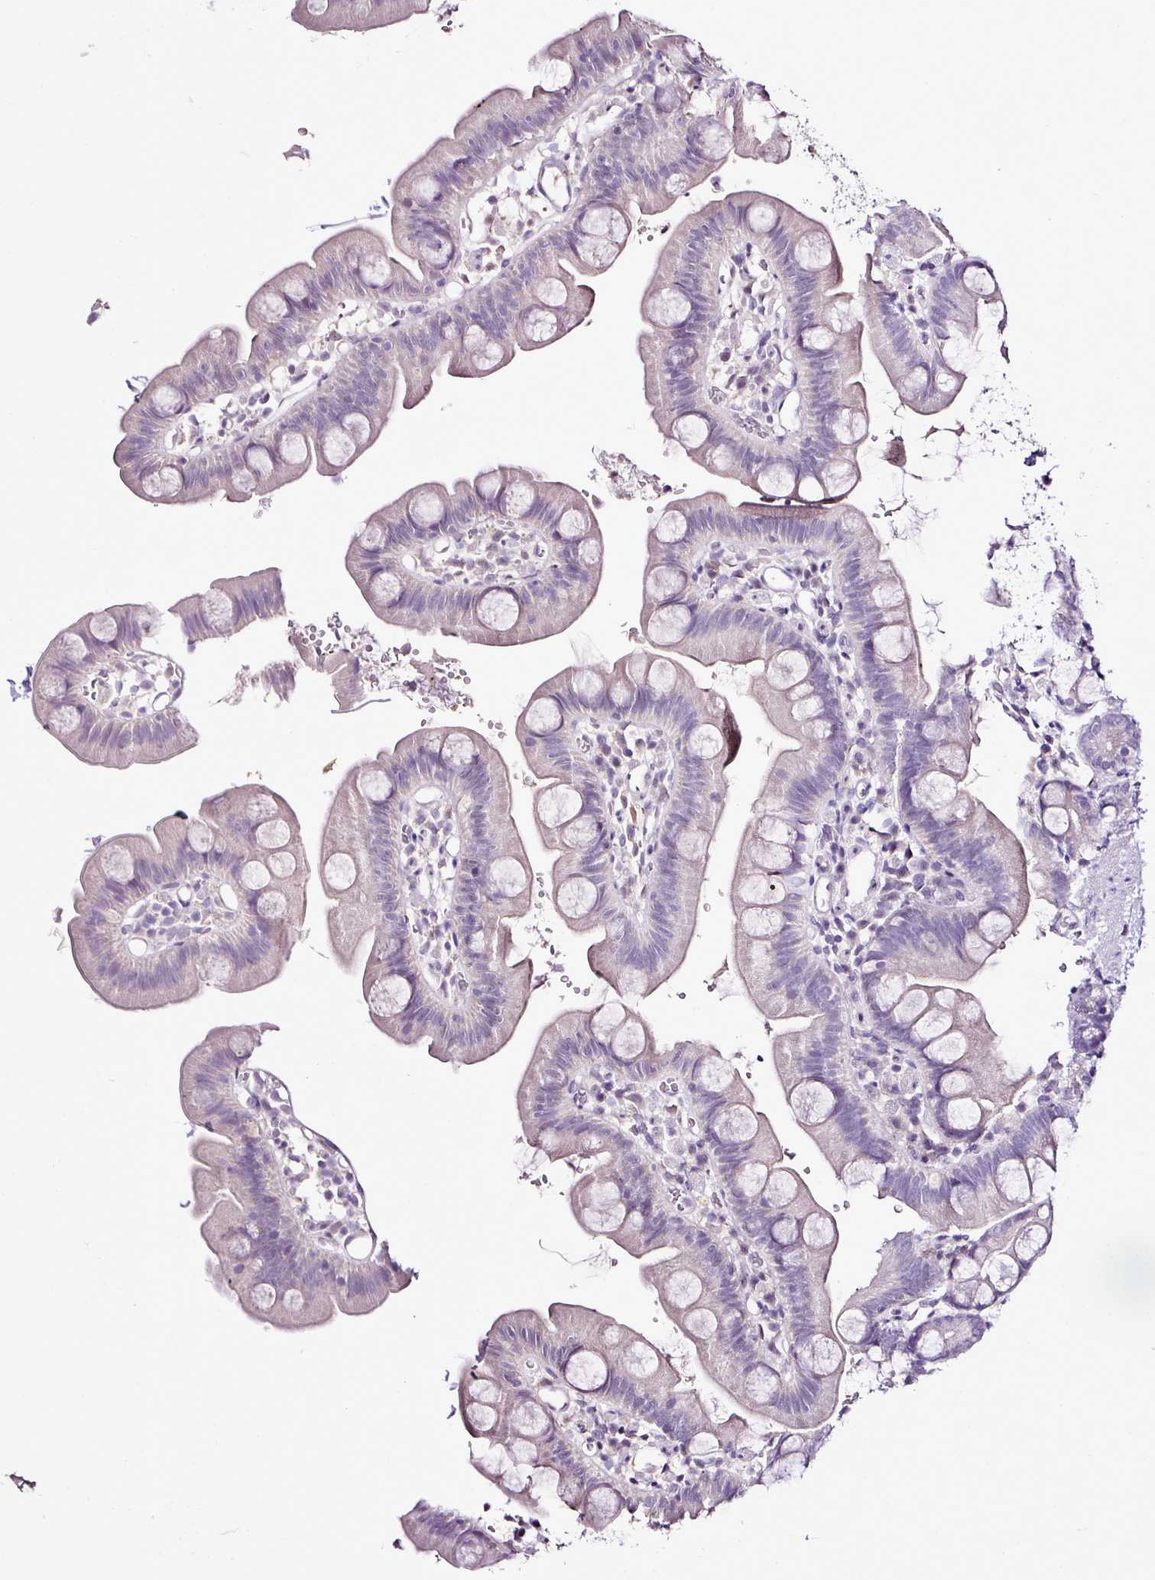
{"staining": {"intensity": "negative", "quantity": "none", "location": "none"}, "tissue": "small intestine", "cell_type": "Glandular cells", "image_type": "normal", "snomed": [{"axis": "morphology", "description": "Normal tissue, NOS"}, {"axis": "topography", "description": "Small intestine"}], "caption": "Micrograph shows no protein positivity in glandular cells of benign small intestine.", "gene": "ESR1", "patient": {"sex": "female", "age": 68}}